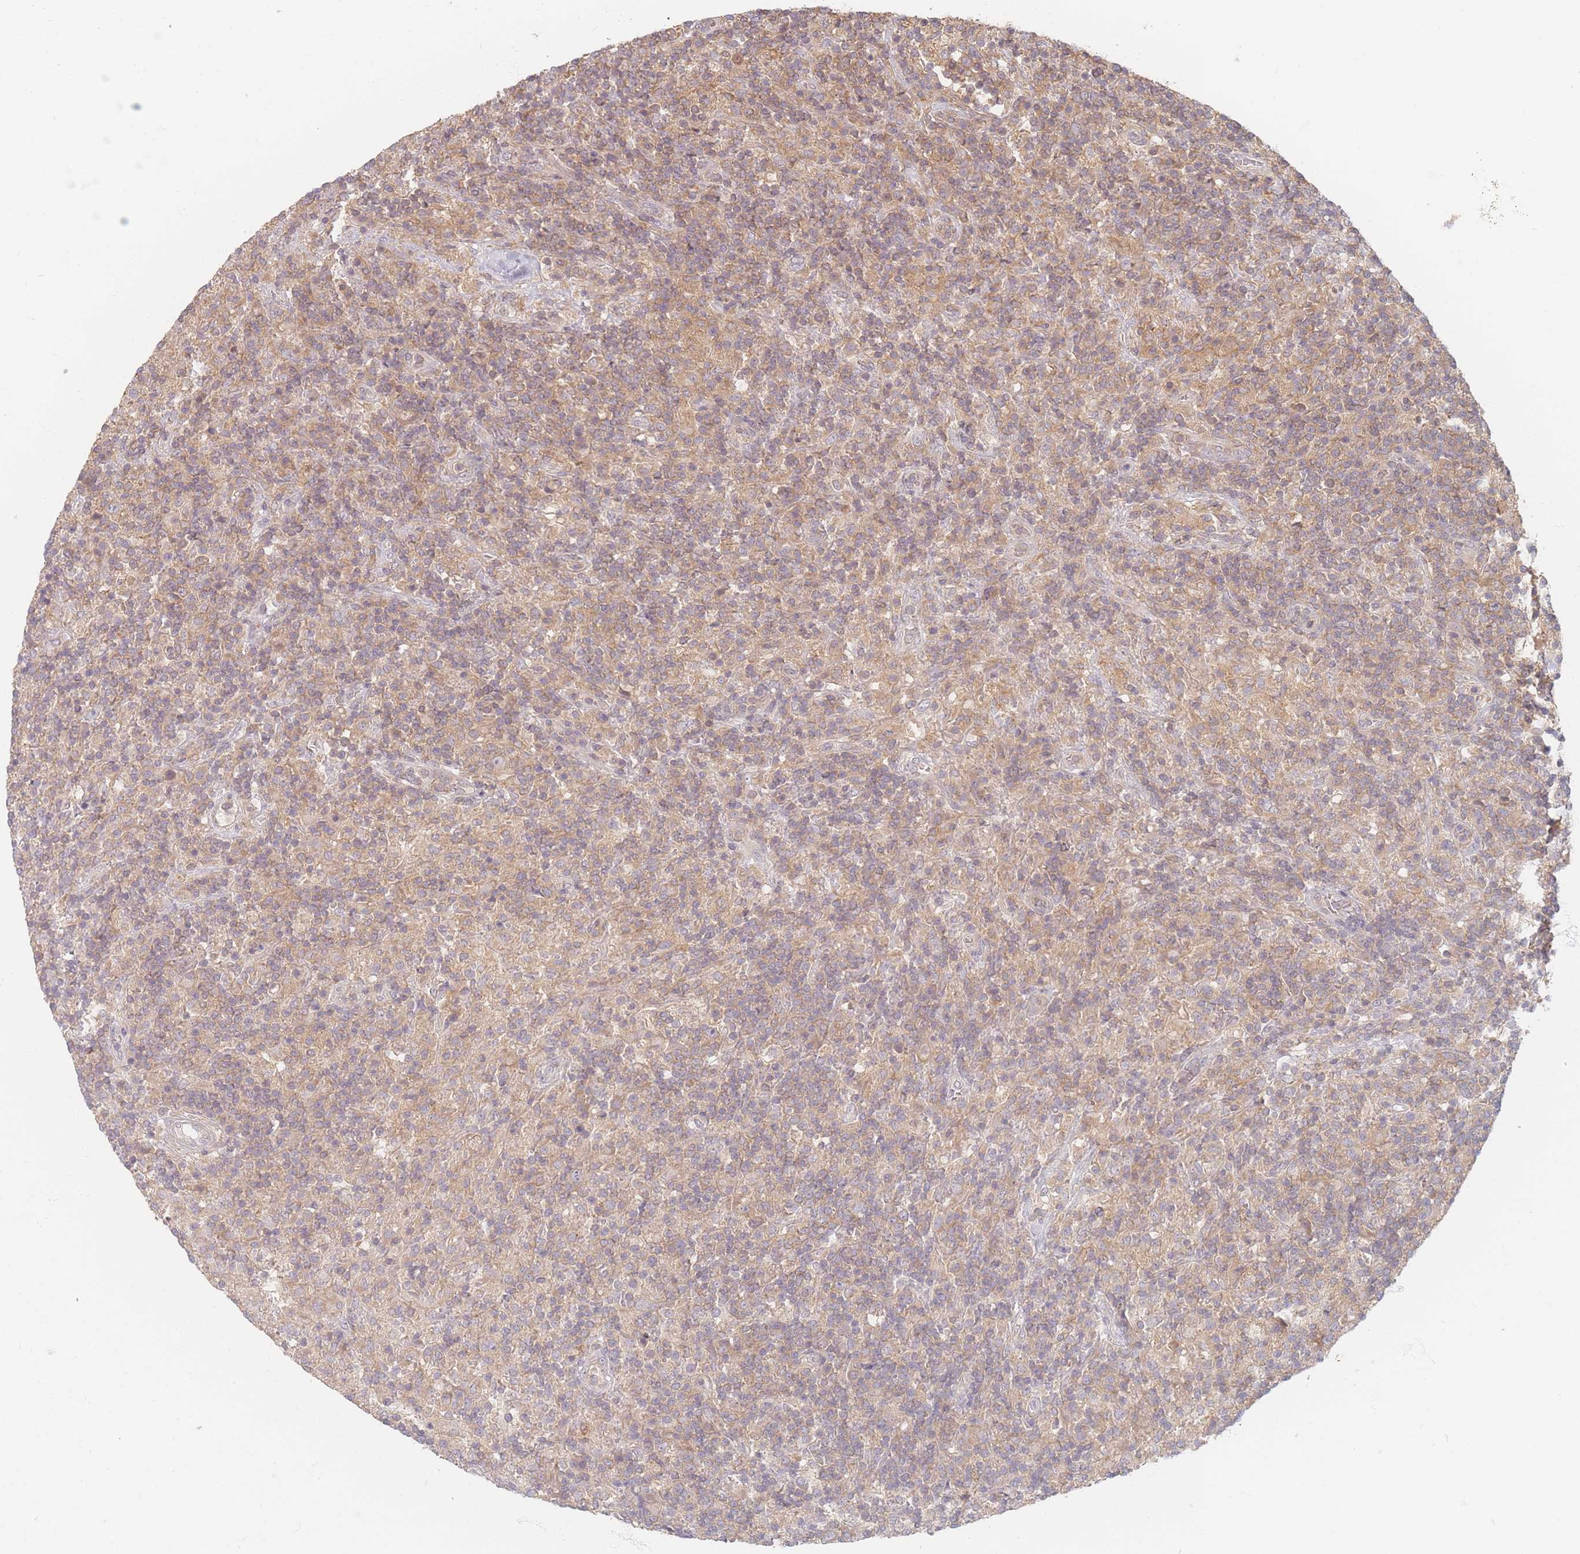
{"staining": {"intensity": "weak", "quantity": ">75%", "location": "cytoplasmic/membranous"}, "tissue": "lymphoma", "cell_type": "Tumor cells", "image_type": "cancer", "snomed": [{"axis": "morphology", "description": "Hodgkin's disease, NOS"}, {"axis": "topography", "description": "Lymph node"}], "caption": "IHC staining of lymphoma, which displays low levels of weak cytoplasmic/membranous positivity in about >75% of tumor cells indicating weak cytoplasmic/membranous protein positivity. The staining was performed using DAB (3,3'-diaminobenzidine) (brown) for protein detection and nuclei were counterstained in hematoxylin (blue).", "gene": "SLC35F3", "patient": {"sex": "male", "age": 70}}